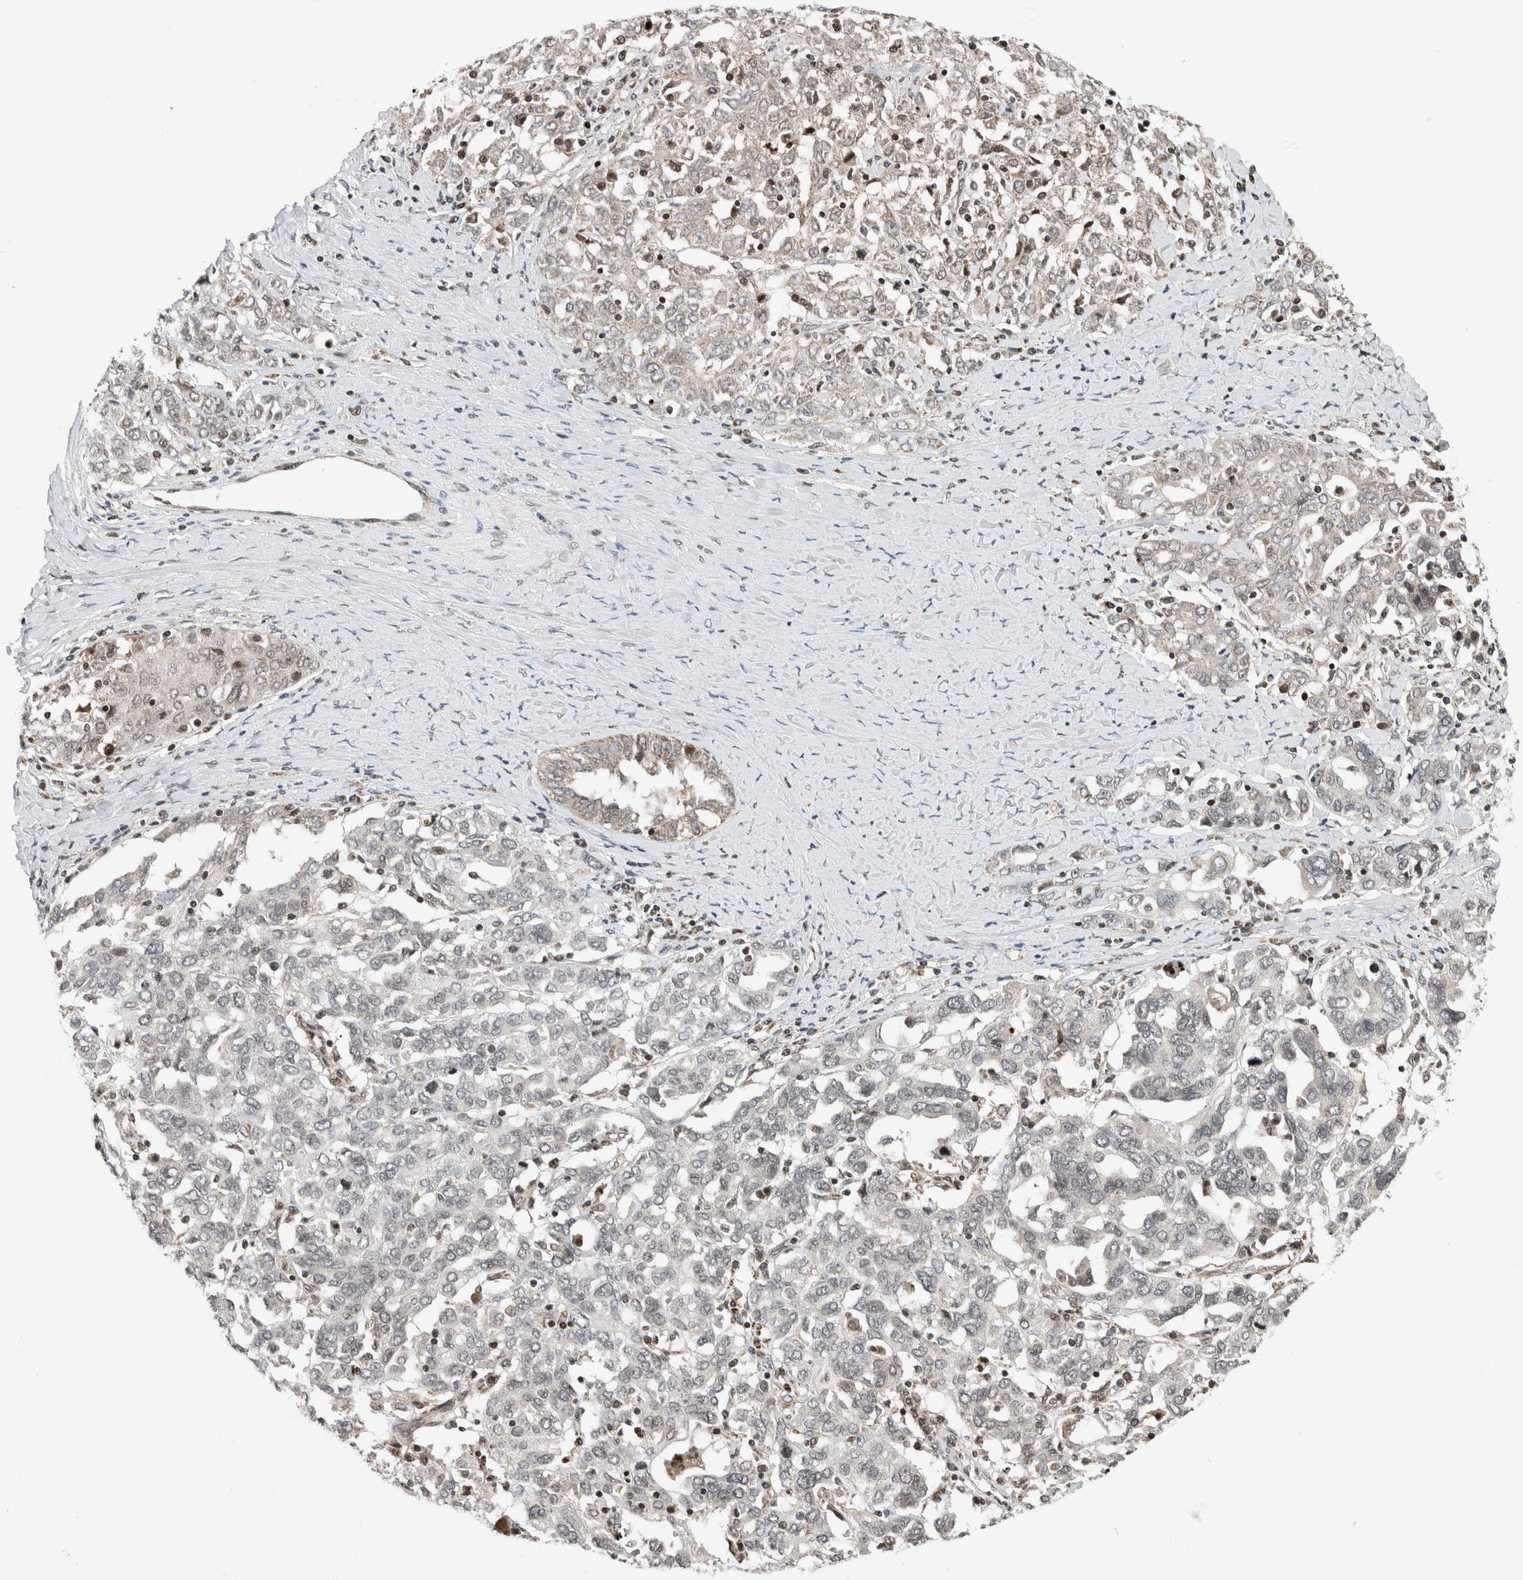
{"staining": {"intensity": "weak", "quantity": "25%-75%", "location": "cytoplasmic/membranous"}, "tissue": "ovarian cancer", "cell_type": "Tumor cells", "image_type": "cancer", "snomed": [{"axis": "morphology", "description": "Carcinoma, endometroid"}, {"axis": "topography", "description": "Ovary"}], "caption": "Immunohistochemical staining of ovarian cancer (endometroid carcinoma) shows low levels of weak cytoplasmic/membranous expression in about 25%-75% of tumor cells. Using DAB (3,3'-diaminobenzidine) (brown) and hematoxylin (blue) stains, captured at high magnification using brightfield microscopy.", "gene": "NPLOC4", "patient": {"sex": "female", "age": 62}}